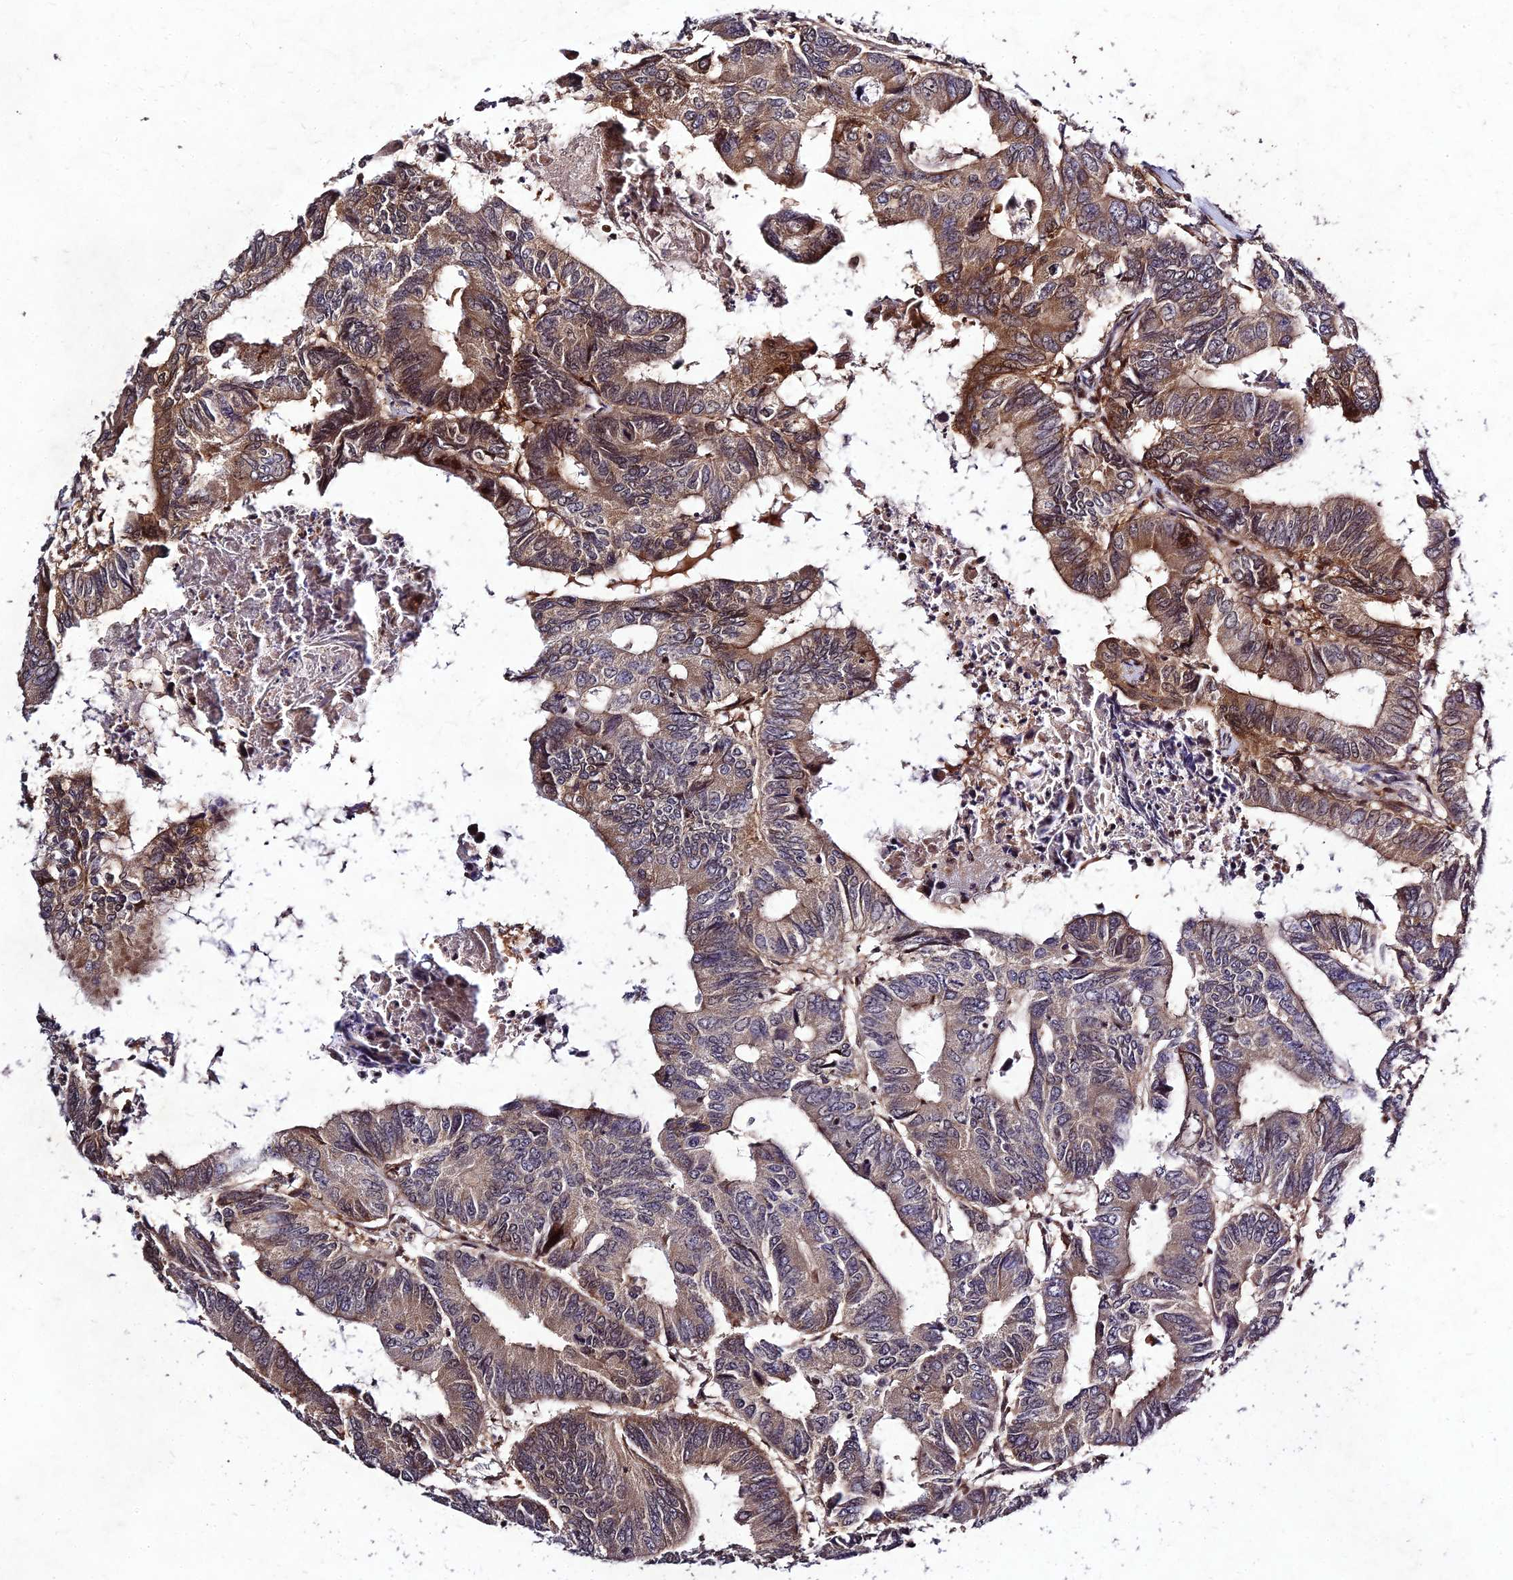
{"staining": {"intensity": "strong", "quantity": "25%-75%", "location": "cytoplasmic/membranous,nuclear"}, "tissue": "colorectal cancer", "cell_type": "Tumor cells", "image_type": "cancer", "snomed": [{"axis": "morphology", "description": "Adenocarcinoma, NOS"}, {"axis": "topography", "description": "Colon"}], "caption": "Protein expression analysis of colorectal cancer displays strong cytoplasmic/membranous and nuclear positivity in approximately 25%-75% of tumor cells.", "gene": "MKKS", "patient": {"sex": "male", "age": 85}}